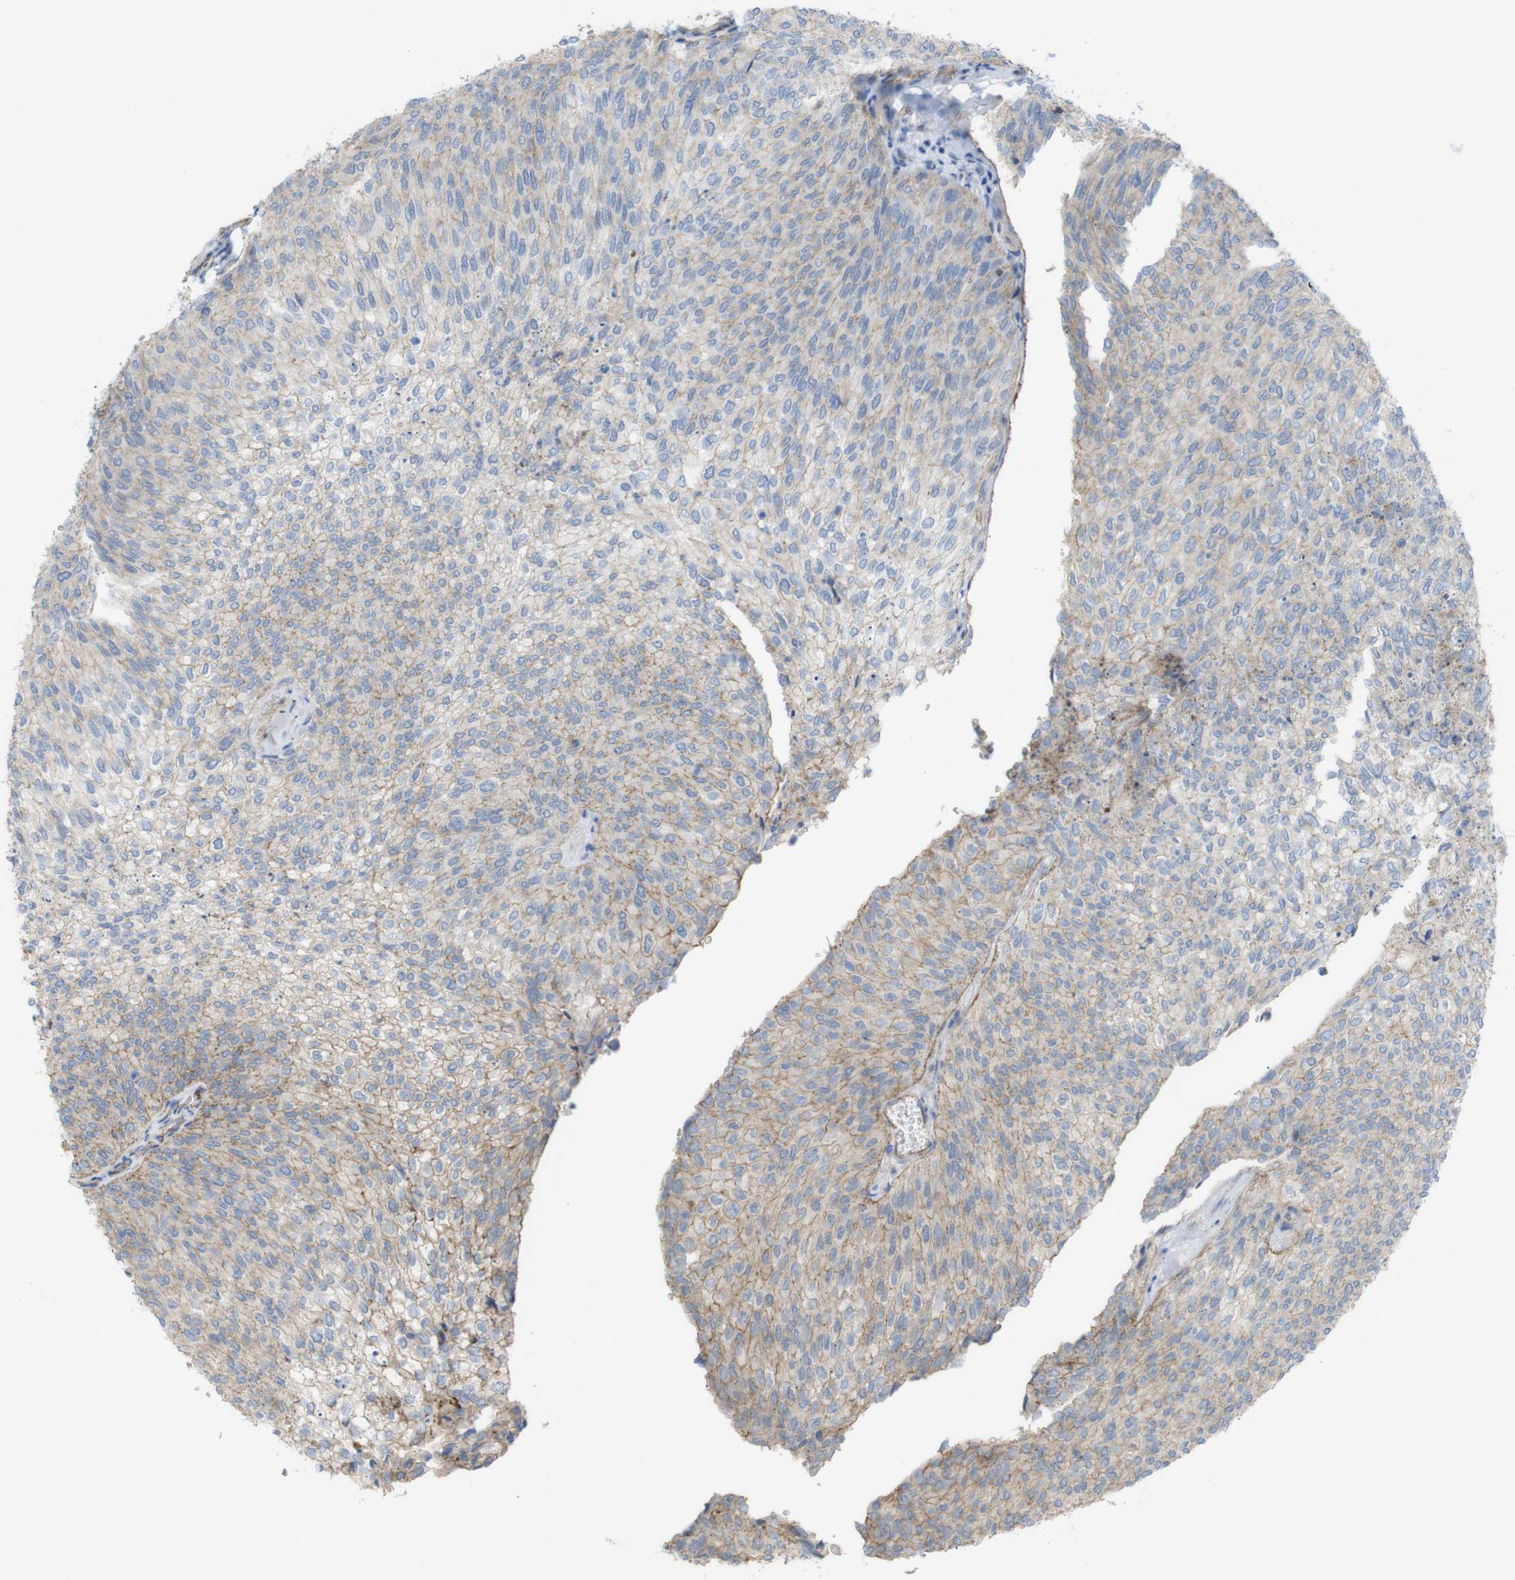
{"staining": {"intensity": "weak", "quantity": ">75%", "location": "cytoplasmic/membranous"}, "tissue": "urothelial cancer", "cell_type": "Tumor cells", "image_type": "cancer", "snomed": [{"axis": "morphology", "description": "Urothelial carcinoma, Low grade"}, {"axis": "topography", "description": "Urinary bladder"}], "caption": "Urothelial cancer tissue reveals weak cytoplasmic/membranous expression in about >75% of tumor cells", "gene": "PREX2", "patient": {"sex": "female", "age": 79}}